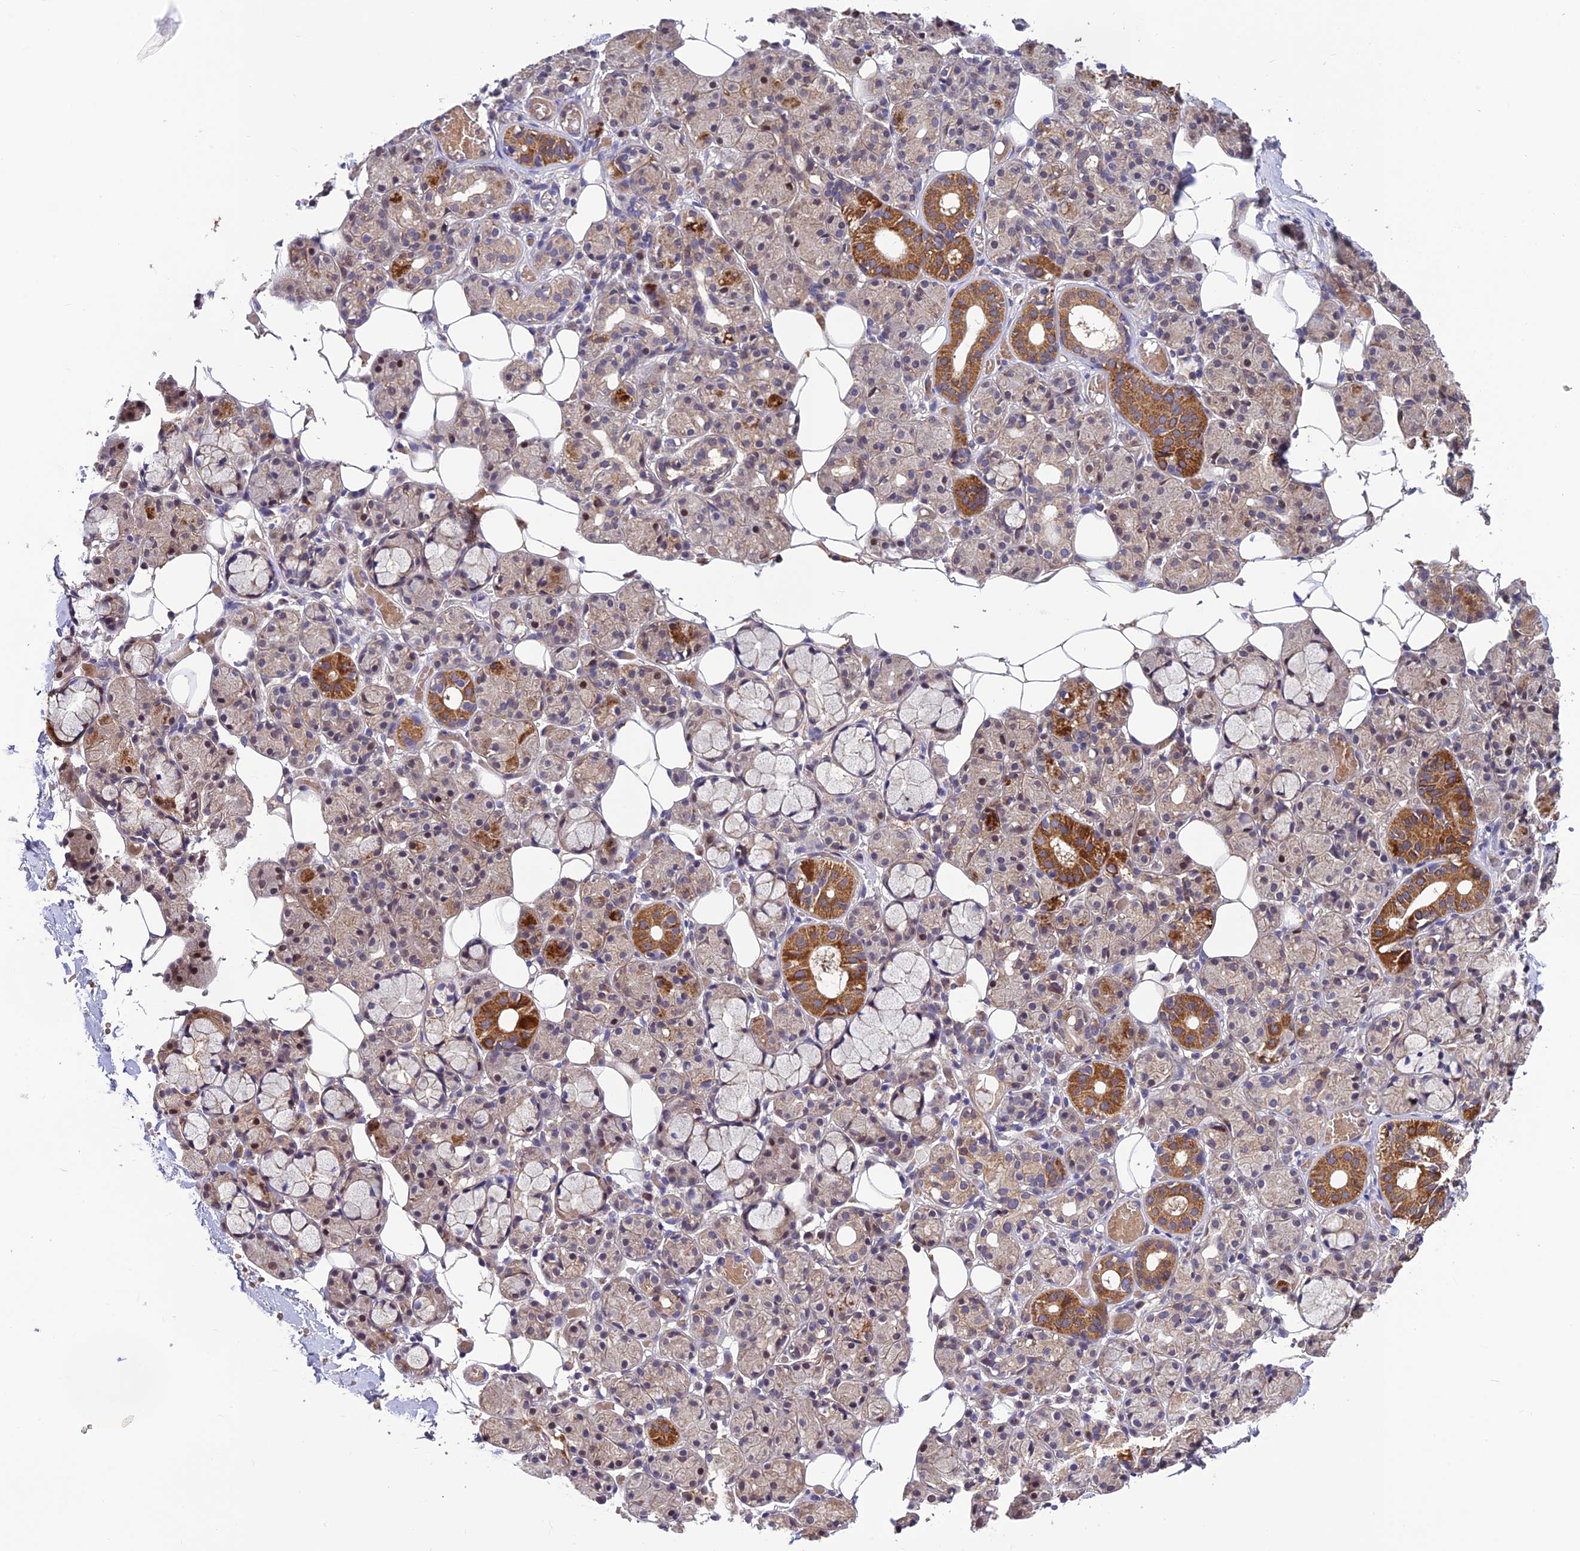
{"staining": {"intensity": "strong", "quantity": "<25%", "location": "cytoplasmic/membranous"}, "tissue": "salivary gland", "cell_type": "Glandular cells", "image_type": "normal", "snomed": [{"axis": "morphology", "description": "Normal tissue, NOS"}, {"axis": "topography", "description": "Salivary gland"}], "caption": "High-power microscopy captured an IHC image of benign salivary gland, revealing strong cytoplasmic/membranous expression in approximately <25% of glandular cells.", "gene": "PZP", "patient": {"sex": "male", "age": 63}}